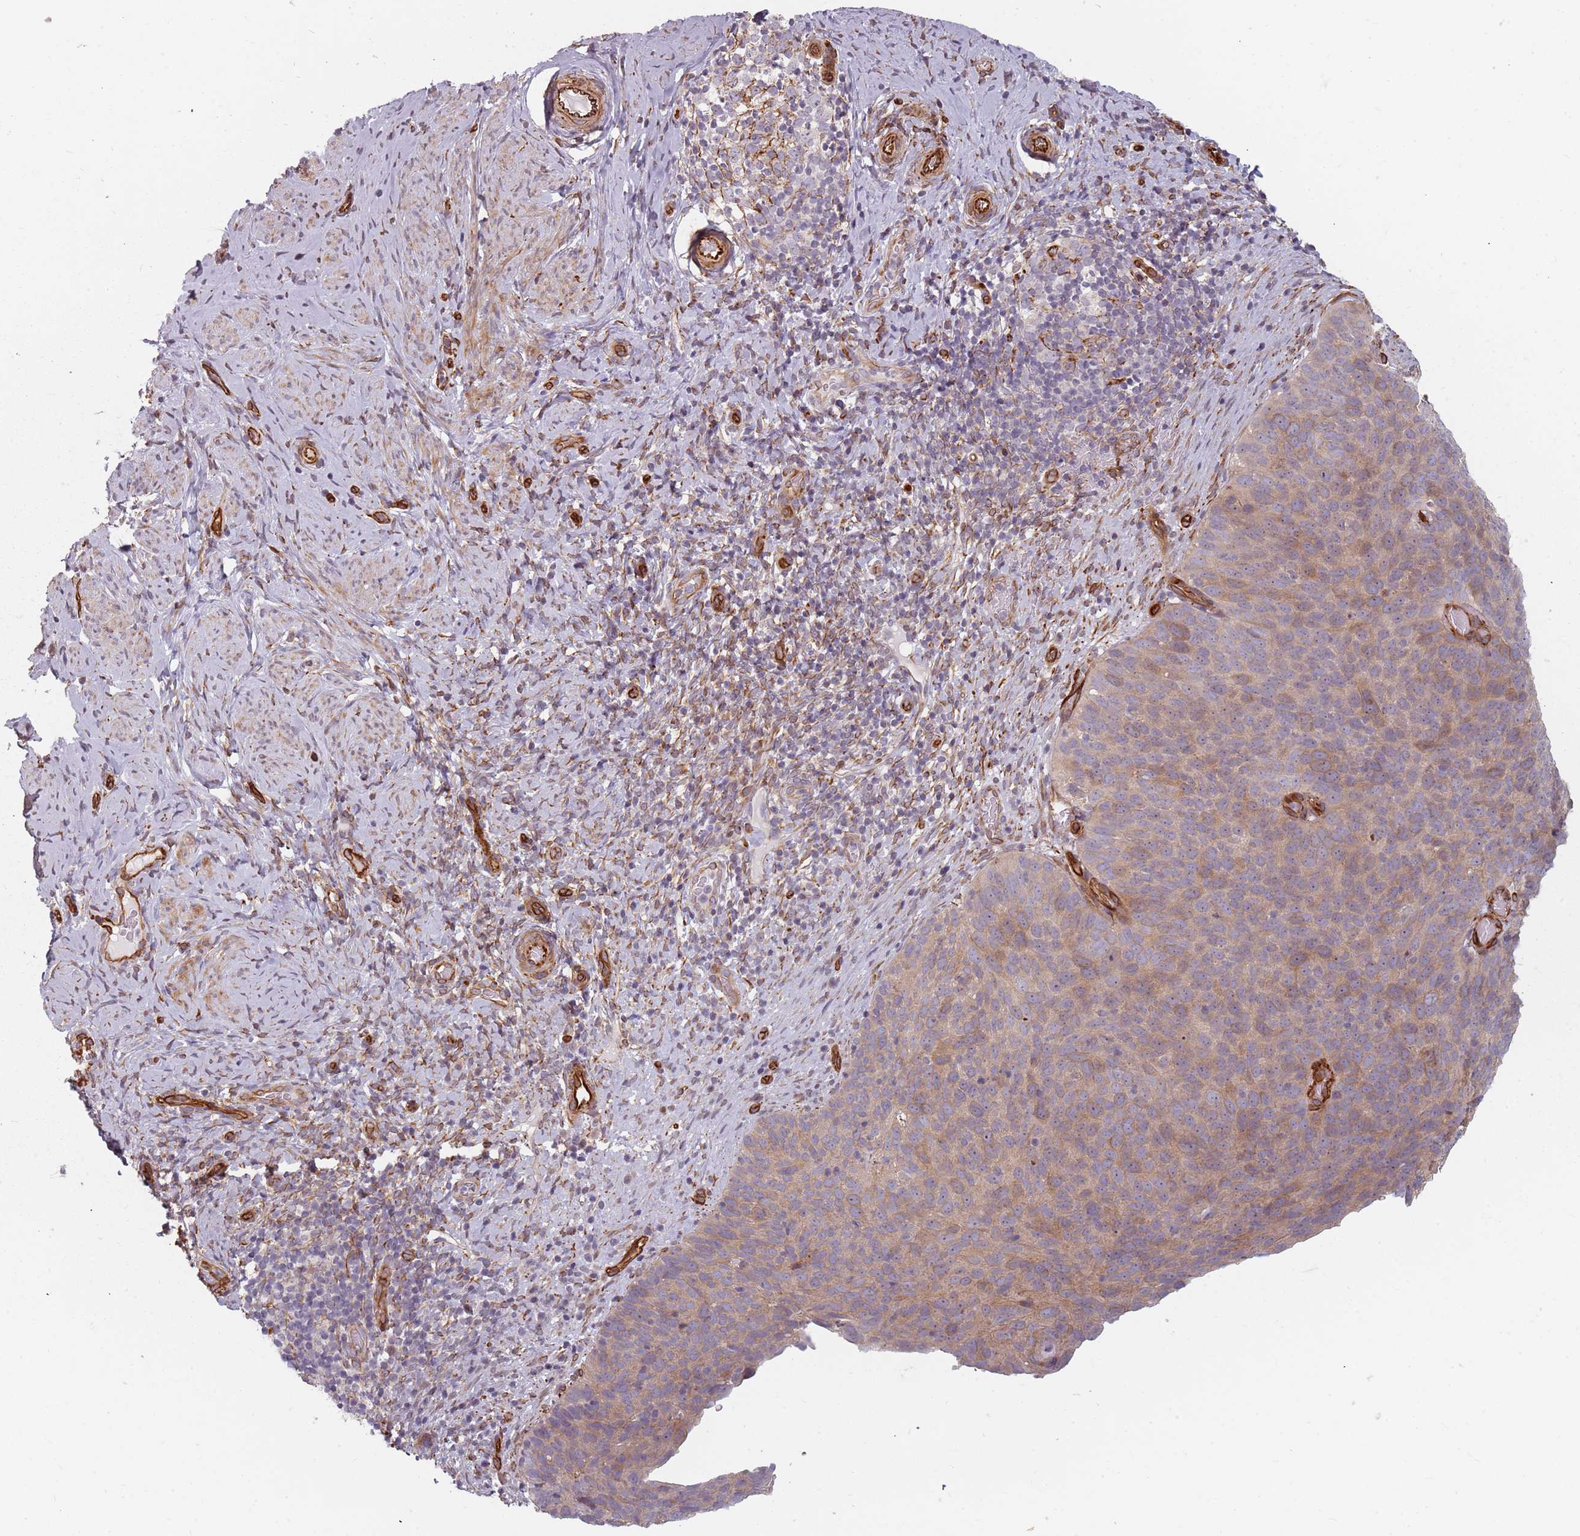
{"staining": {"intensity": "weak", "quantity": ">75%", "location": "cytoplasmic/membranous"}, "tissue": "cervical cancer", "cell_type": "Tumor cells", "image_type": "cancer", "snomed": [{"axis": "morphology", "description": "Squamous cell carcinoma, NOS"}, {"axis": "topography", "description": "Cervix"}], "caption": "Cervical cancer tissue shows weak cytoplasmic/membranous positivity in approximately >75% of tumor cells, visualized by immunohistochemistry.", "gene": "GAS2L3", "patient": {"sex": "female", "age": 80}}